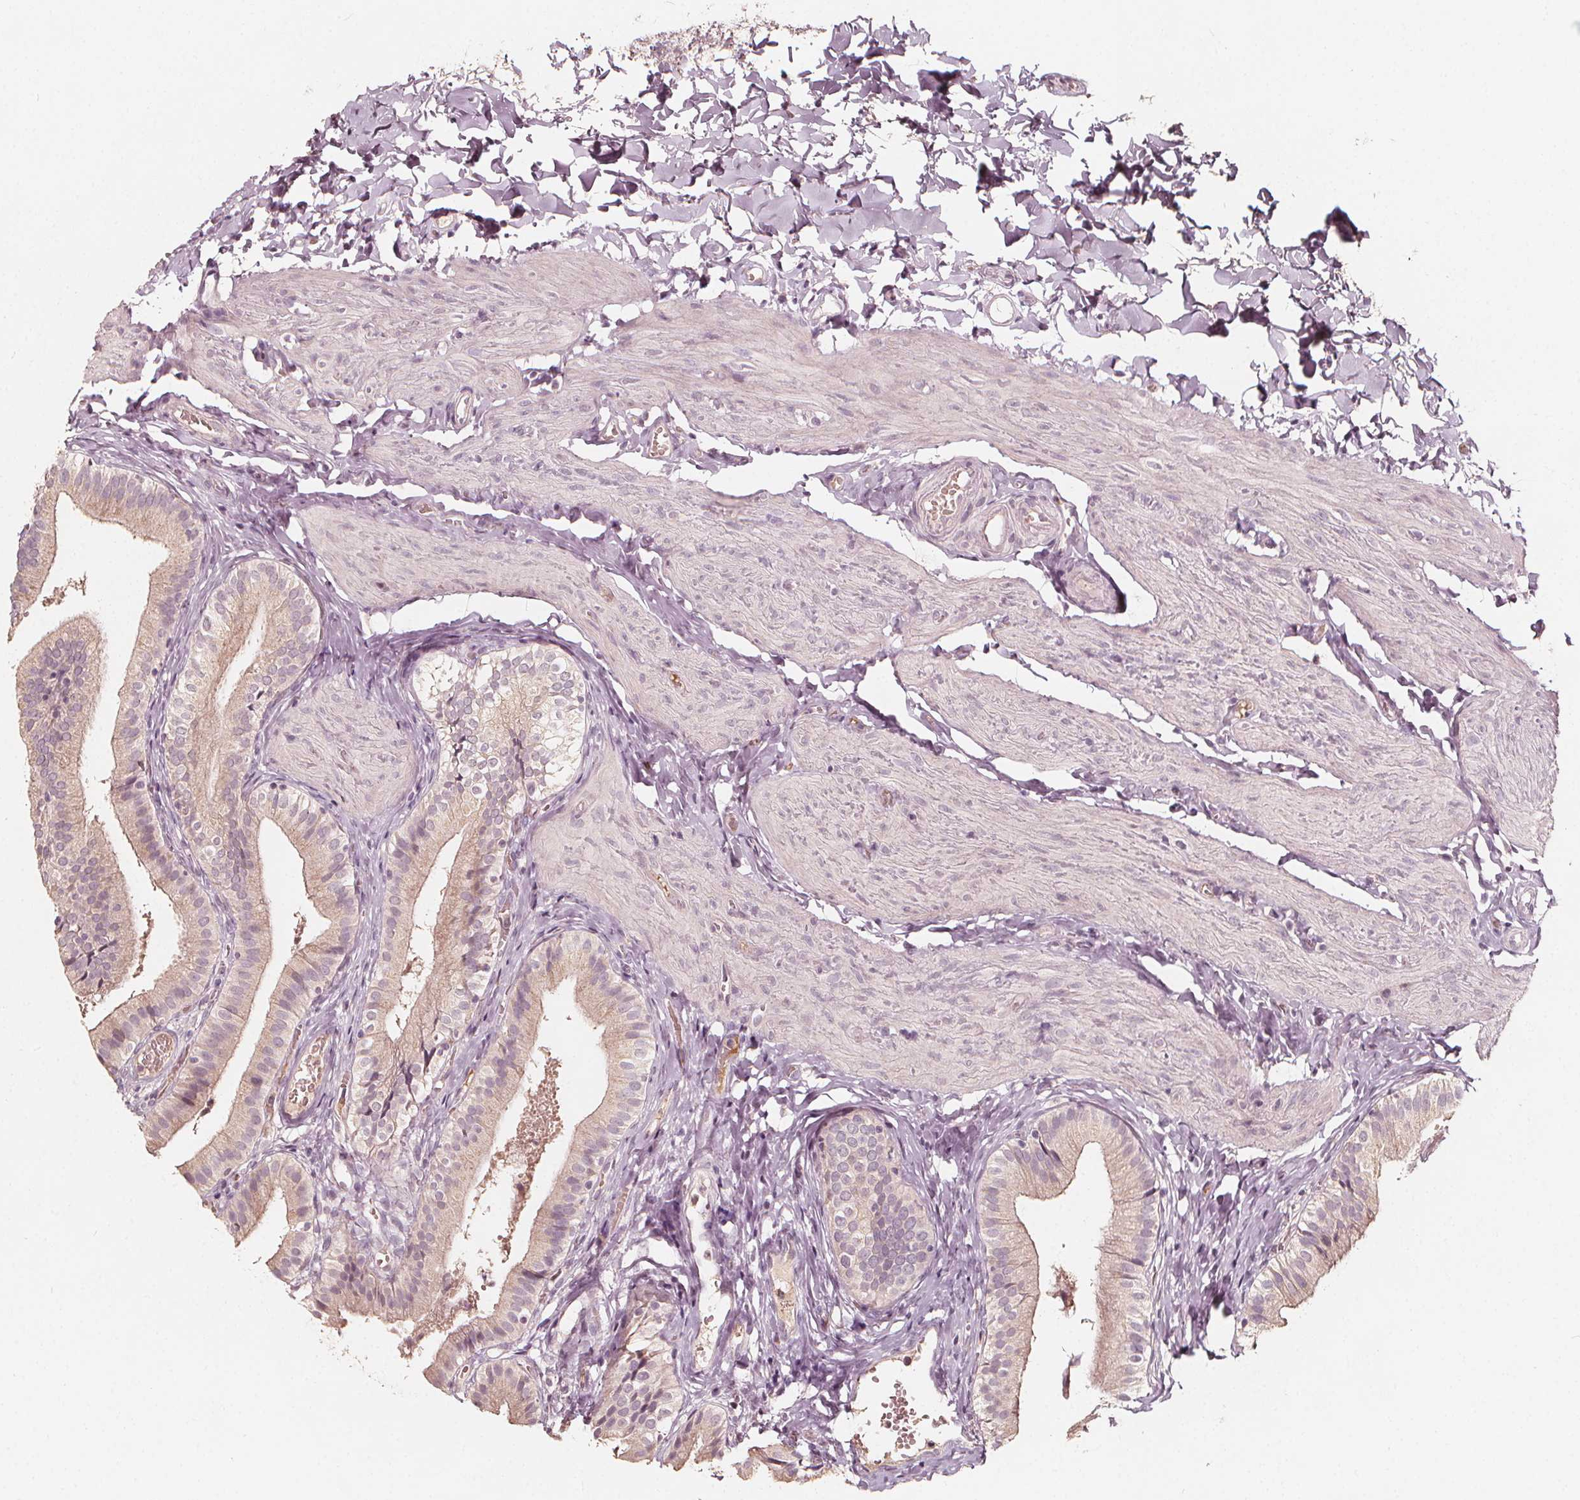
{"staining": {"intensity": "weak", "quantity": ">75%", "location": "cytoplasmic/membranous"}, "tissue": "gallbladder", "cell_type": "Glandular cells", "image_type": "normal", "snomed": [{"axis": "morphology", "description": "Normal tissue, NOS"}, {"axis": "topography", "description": "Gallbladder"}], "caption": "Glandular cells reveal low levels of weak cytoplasmic/membranous staining in approximately >75% of cells in normal gallbladder.", "gene": "NPC1L1", "patient": {"sex": "female", "age": 47}}